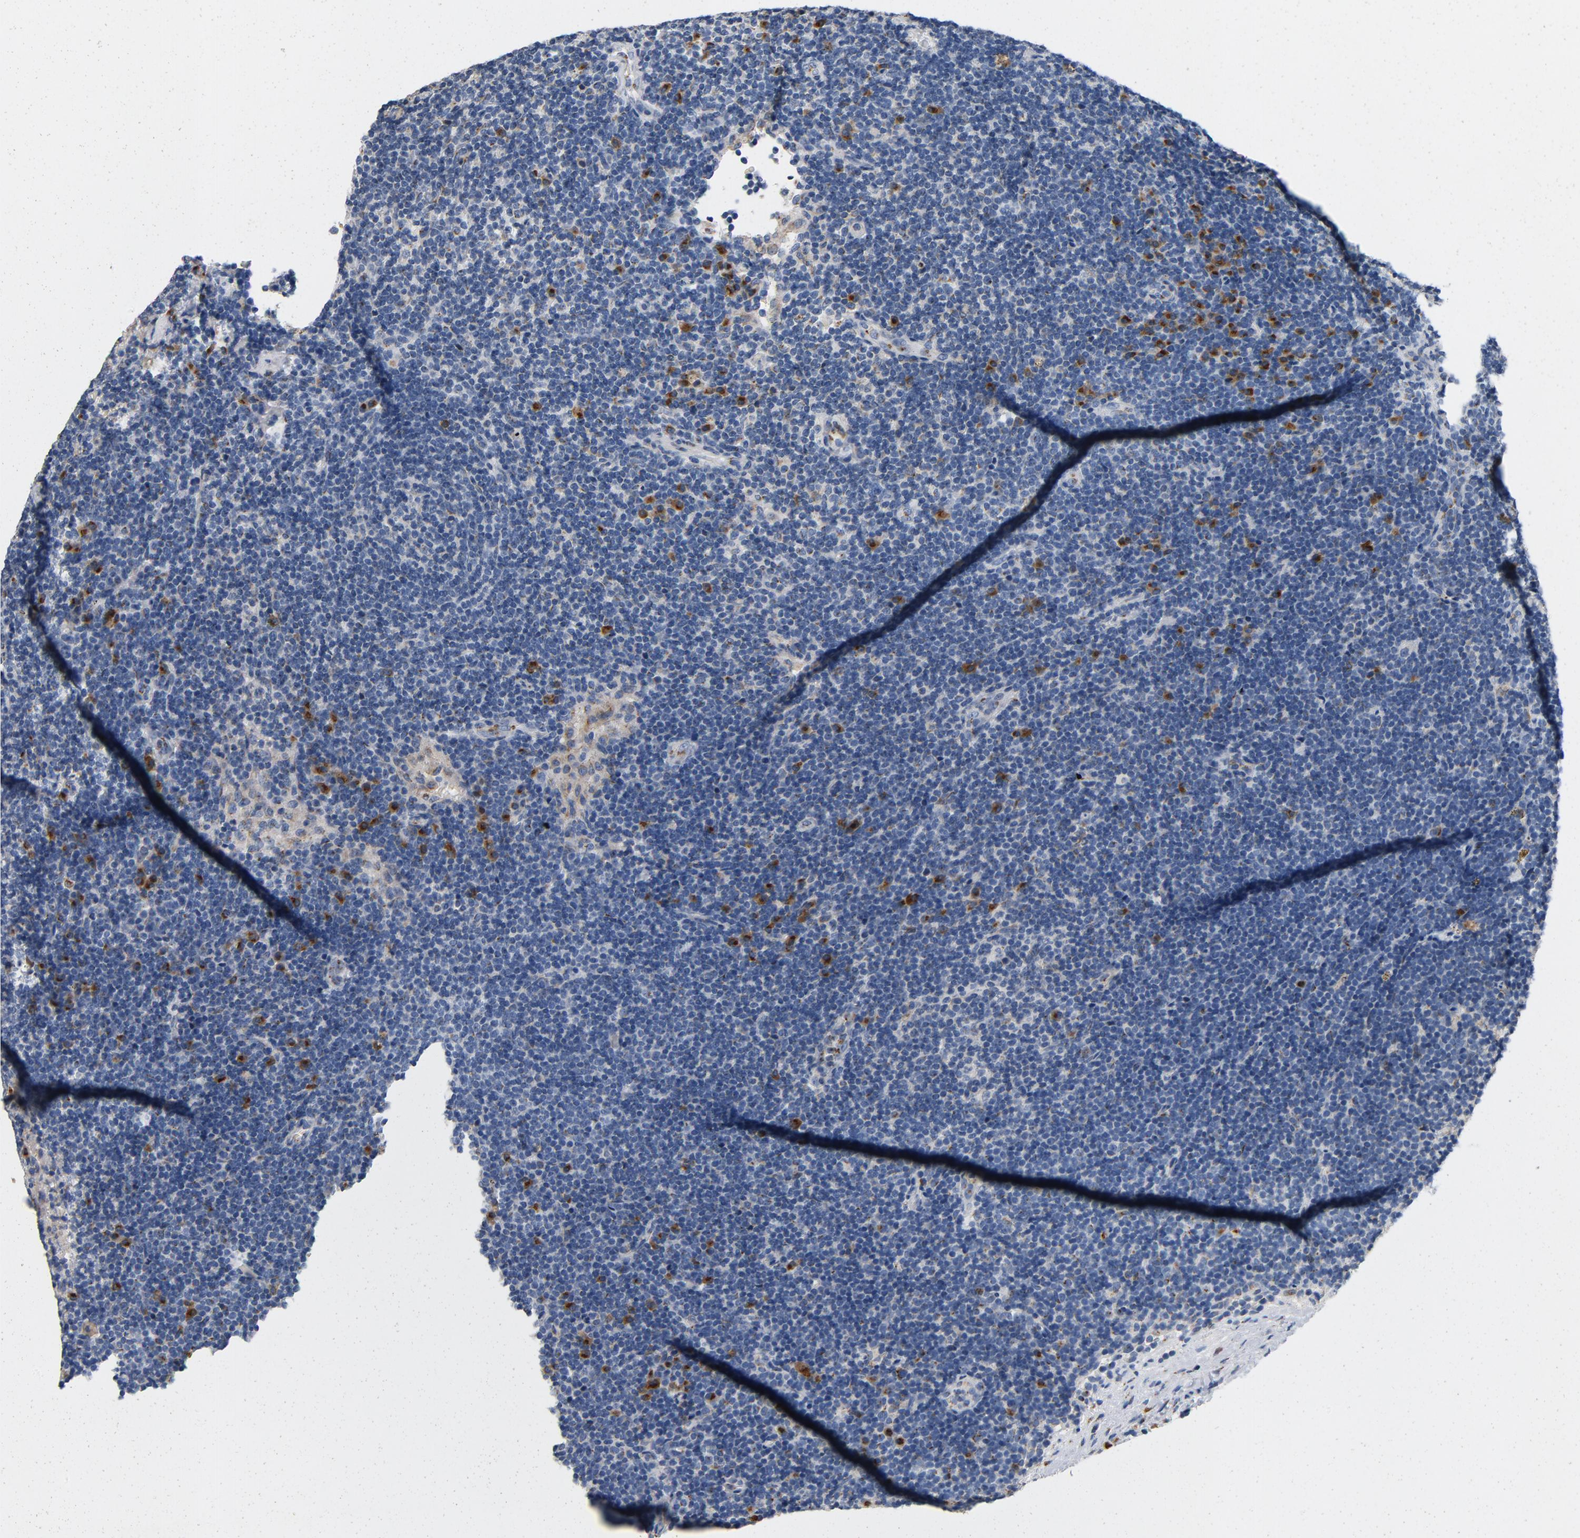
{"staining": {"intensity": "moderate", "quantity": "<25%", "location": "cytoplasmic/membranous"}, "tissue": "lymphoma", "cell_type": "Tumor cells", "image_type": "cancer", "snomed": [{"axis": "morphology", "description": "Malignant lymphoma, non-Hodgkin's type, Low grade"}, {"axis": "topography", "description": "Lymph node"}], "caption": "Immunohistochemistry (IHC) image of neoplastic tissue: lymphoma stained using immunohistochemistry shows low levels of moderate protein expression localized specifically in the cytoplasmic/membranous of tumor cells, appearing as a cytoplasmic/membranous brown color.", "gene": "LMAN2", "patient": {"sex": "male", "age": 70}}